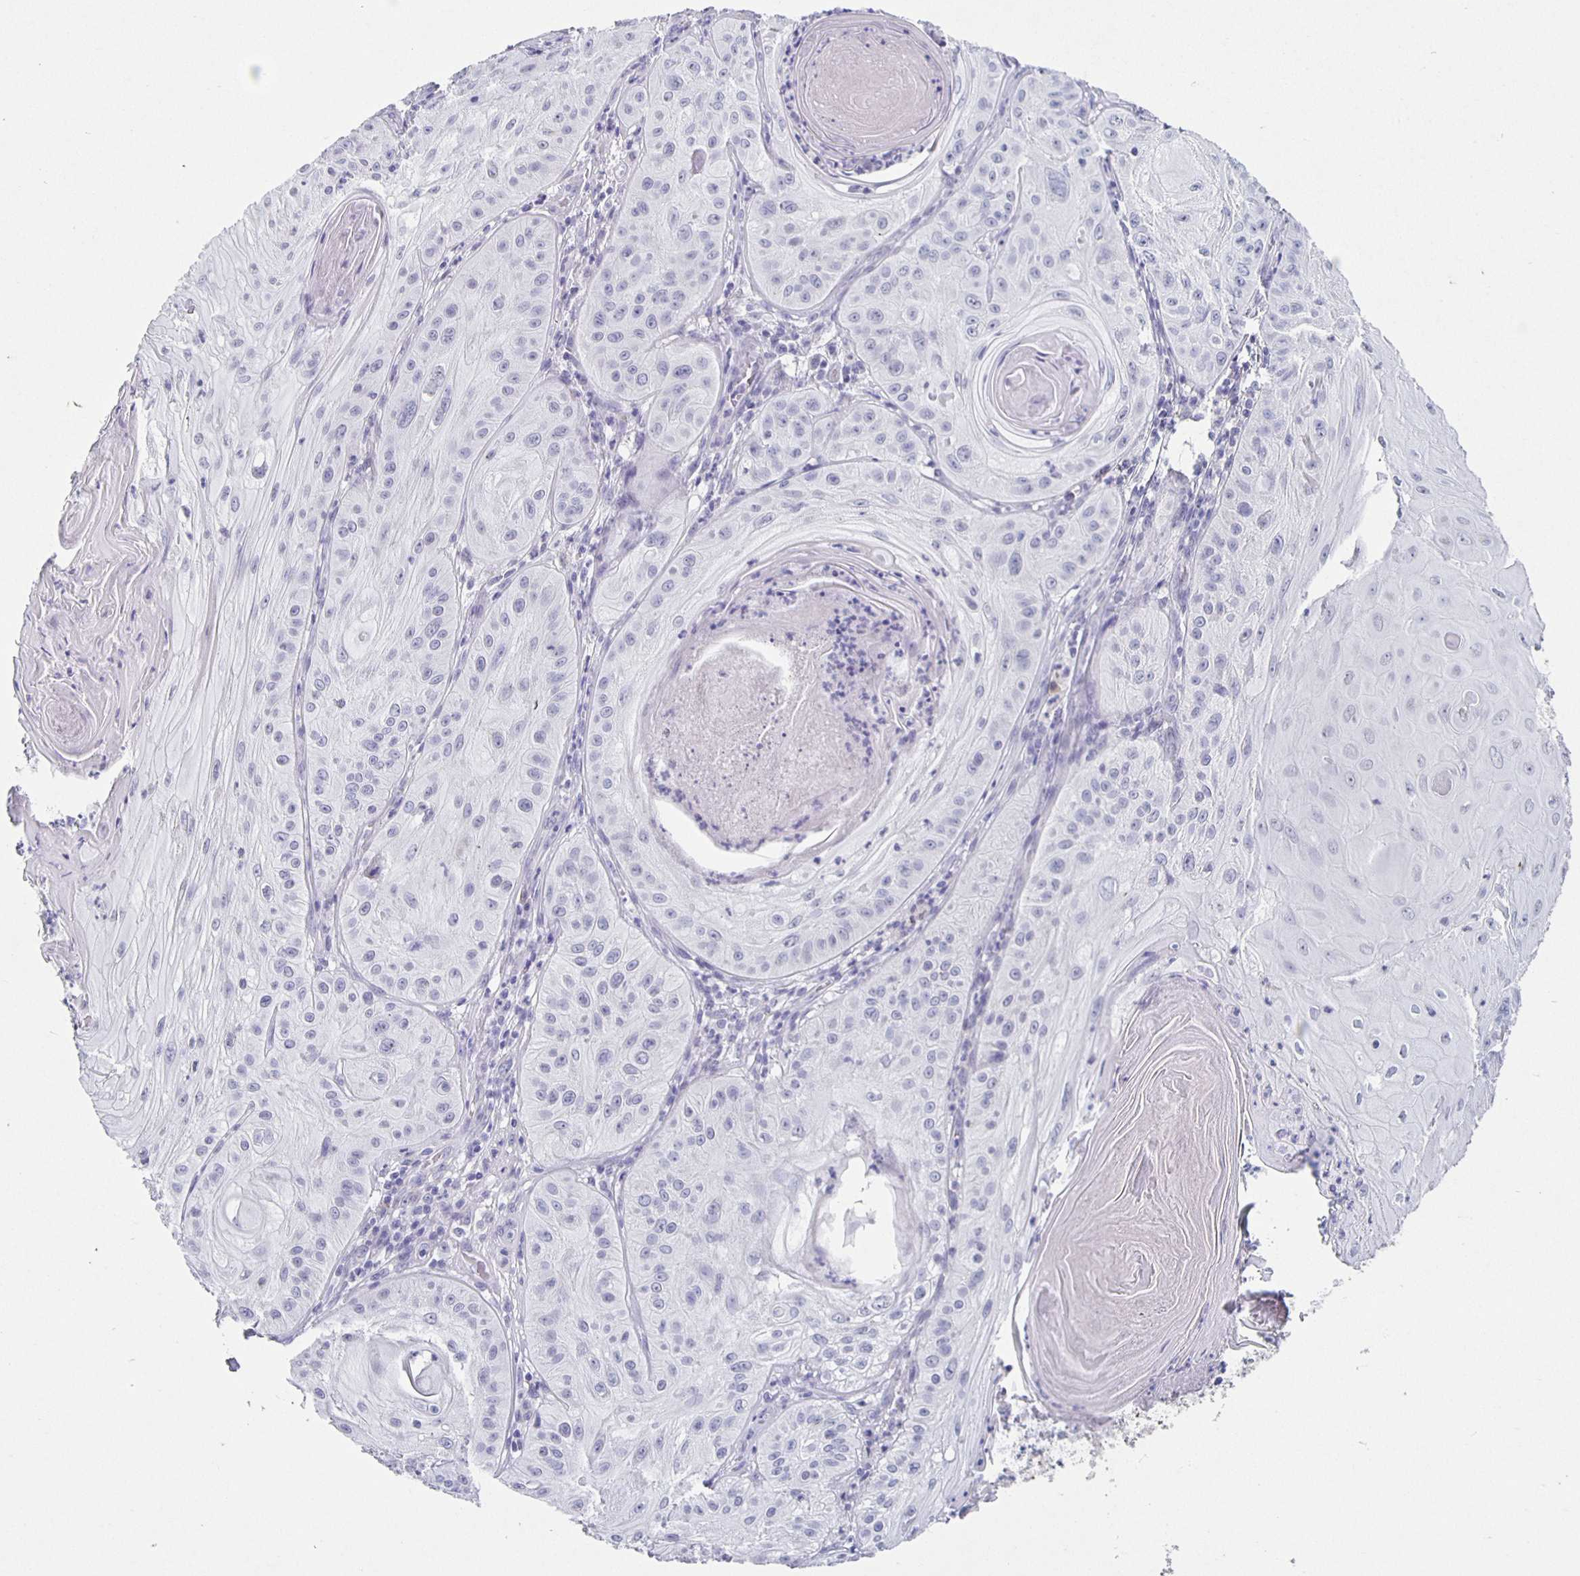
{"staining": {"intensity": "negative", "quantity": "none", "location": "none"}, "tissue": "skin cancer", "cell_type": "Tumor cells", "image_type": "cancer", "snomed": [{"axis": "morphology", "description": "Squamous cell carcinoma, NOS"}, {"axis": "topography", "description": "Skin"}], "caption": "Immunohistochemical staining of skin squamous cell carcinoma demonstrates no significant staining in tumor cells.", "gene": "CARNS1", "patient": {"sex": "male", "age": 85}}